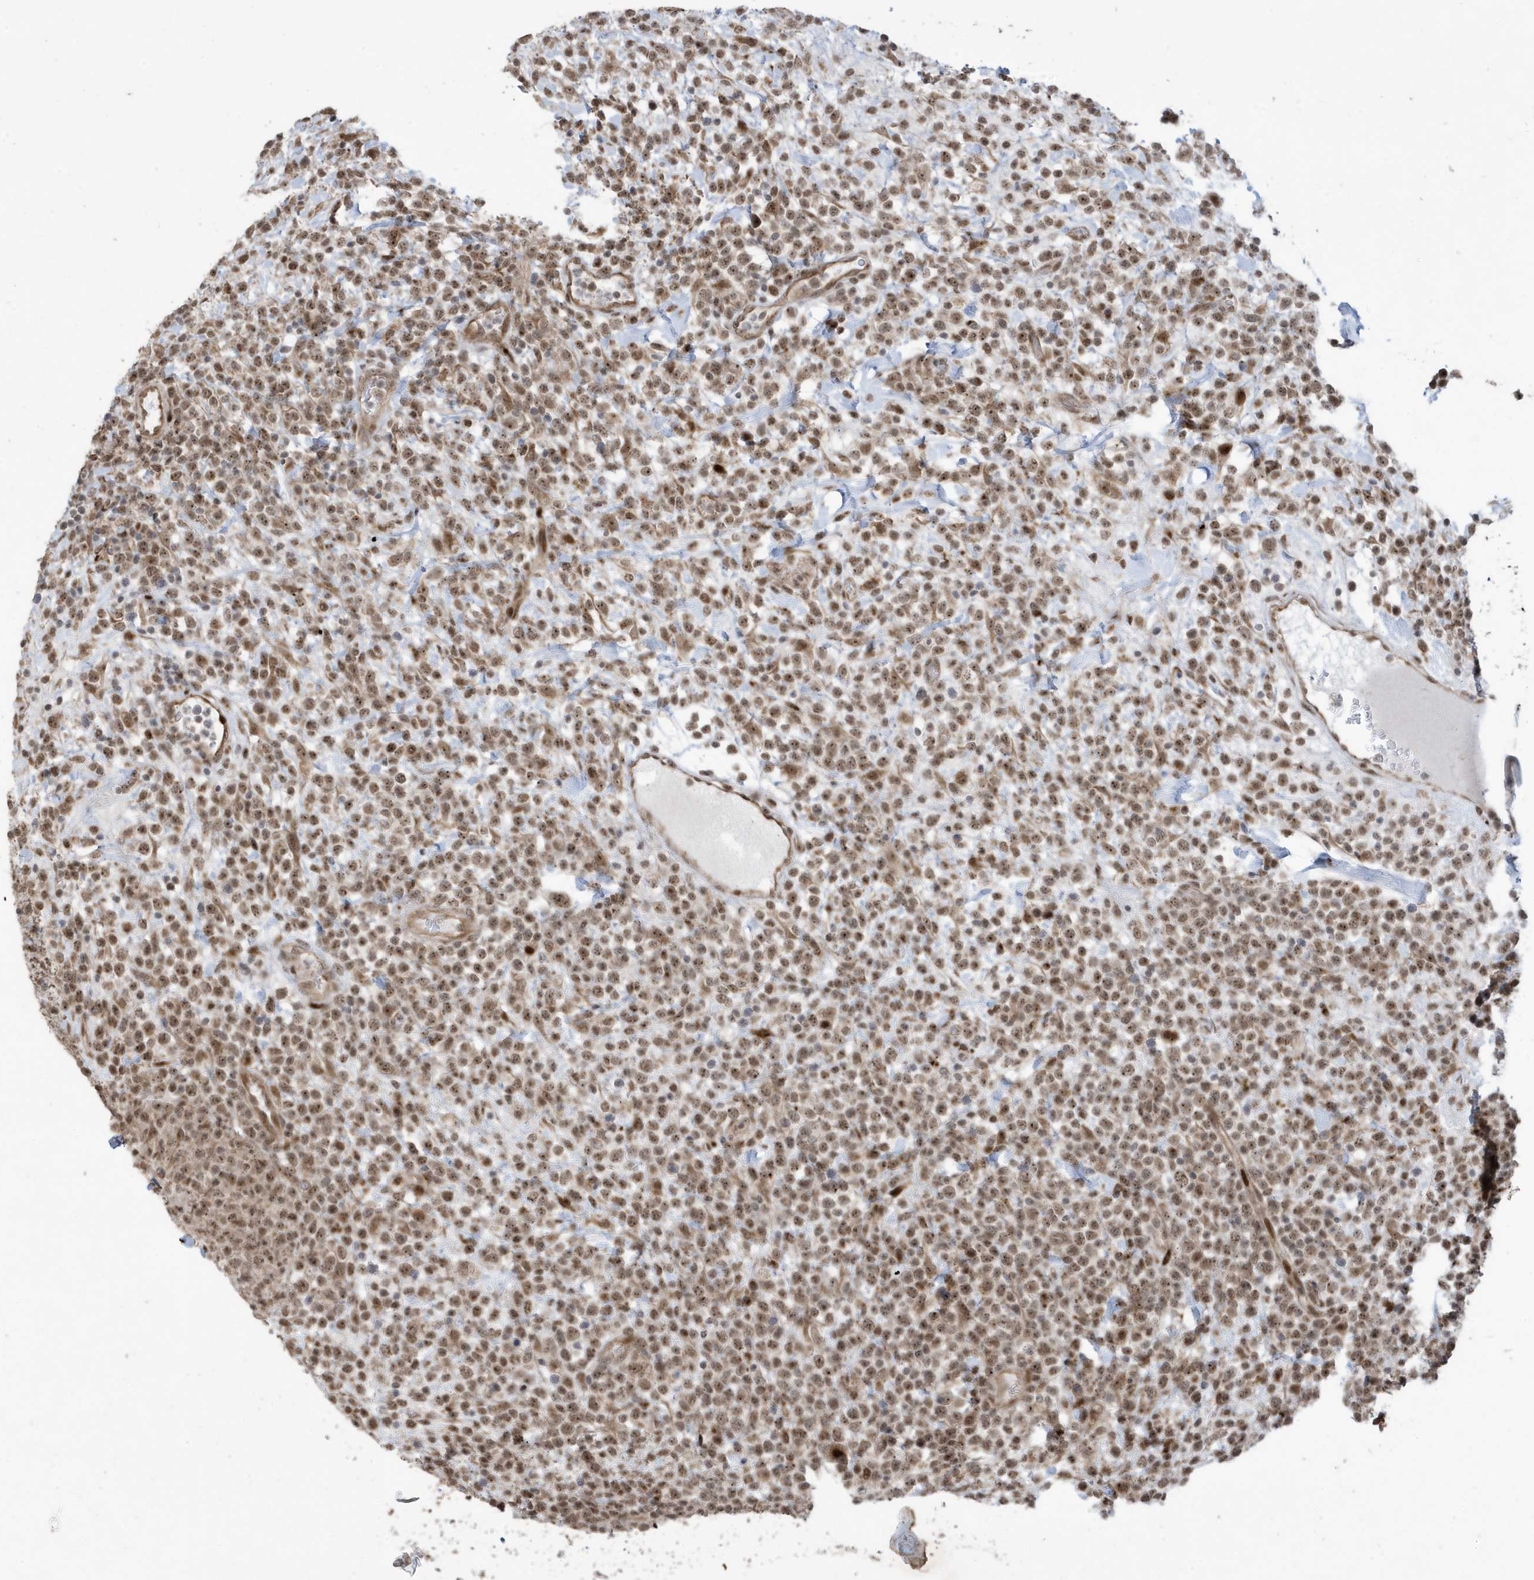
{"staining": {"intensity": "moderate", "quantity": ">75%", "location": "nuclear"}, "tissue": "lymphoma", "cell_type": "Tumor cells", "image_type": "cancer", "snomed": [{"axis": "morphology", "description": "Malignant lymphoma, non-Hodgkin's type, High grade"}, {"axis": "topography", "description": "Colon"}], "caption": "A photomicrograph of human malignant lymphoma, non-Hodgkin's type (high-grade) stained for a protein reveals moderate nuclear brown staining in tumor cells.", "gene": "FAM9B", "patient": {"sex": "female", "age": 53}}